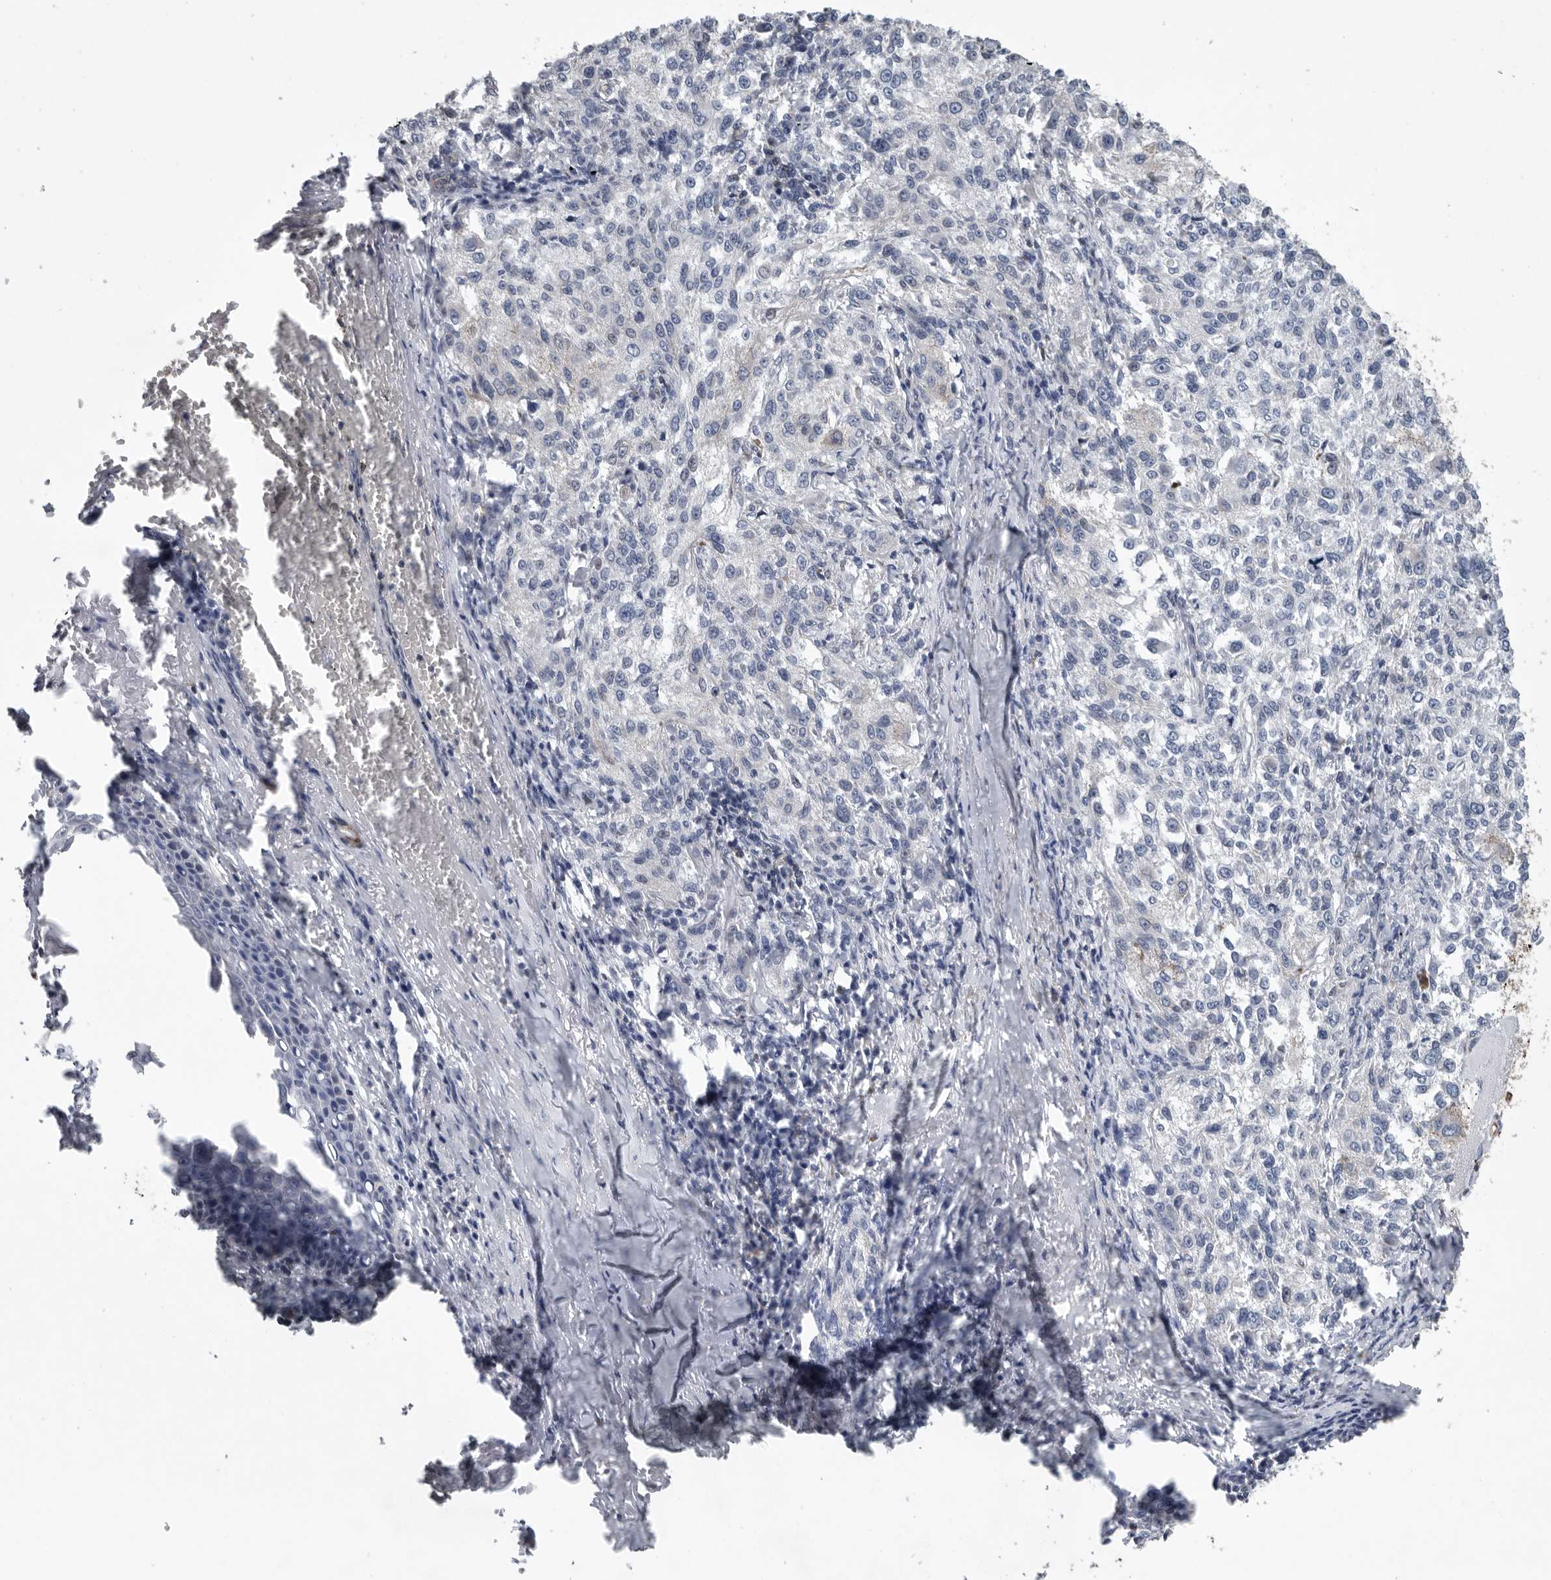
{"staining": {"intensity": "negative", "quantity": "none", "location": "none"}, "tissue": "melanoma", "cell_type": "Tumor cells", "image_type": "cancer", "snomed": [{"axis": "morphology", "description": "Necrosis, NOS"}, {"axis": "morphology", "description": "Malignant melanoma, NOS"}, {"axis": "topography", "description": "Skin"}], "caption": "DAB (3,3'-diaminobenzidine) immunohistochemical staining of human malignant melanoma demonstrates no significant positivity in tumor cells. Nuclei are stained in blue.", "gene": "PDCD4", "patient": {"sex": "female", "age": 87}}